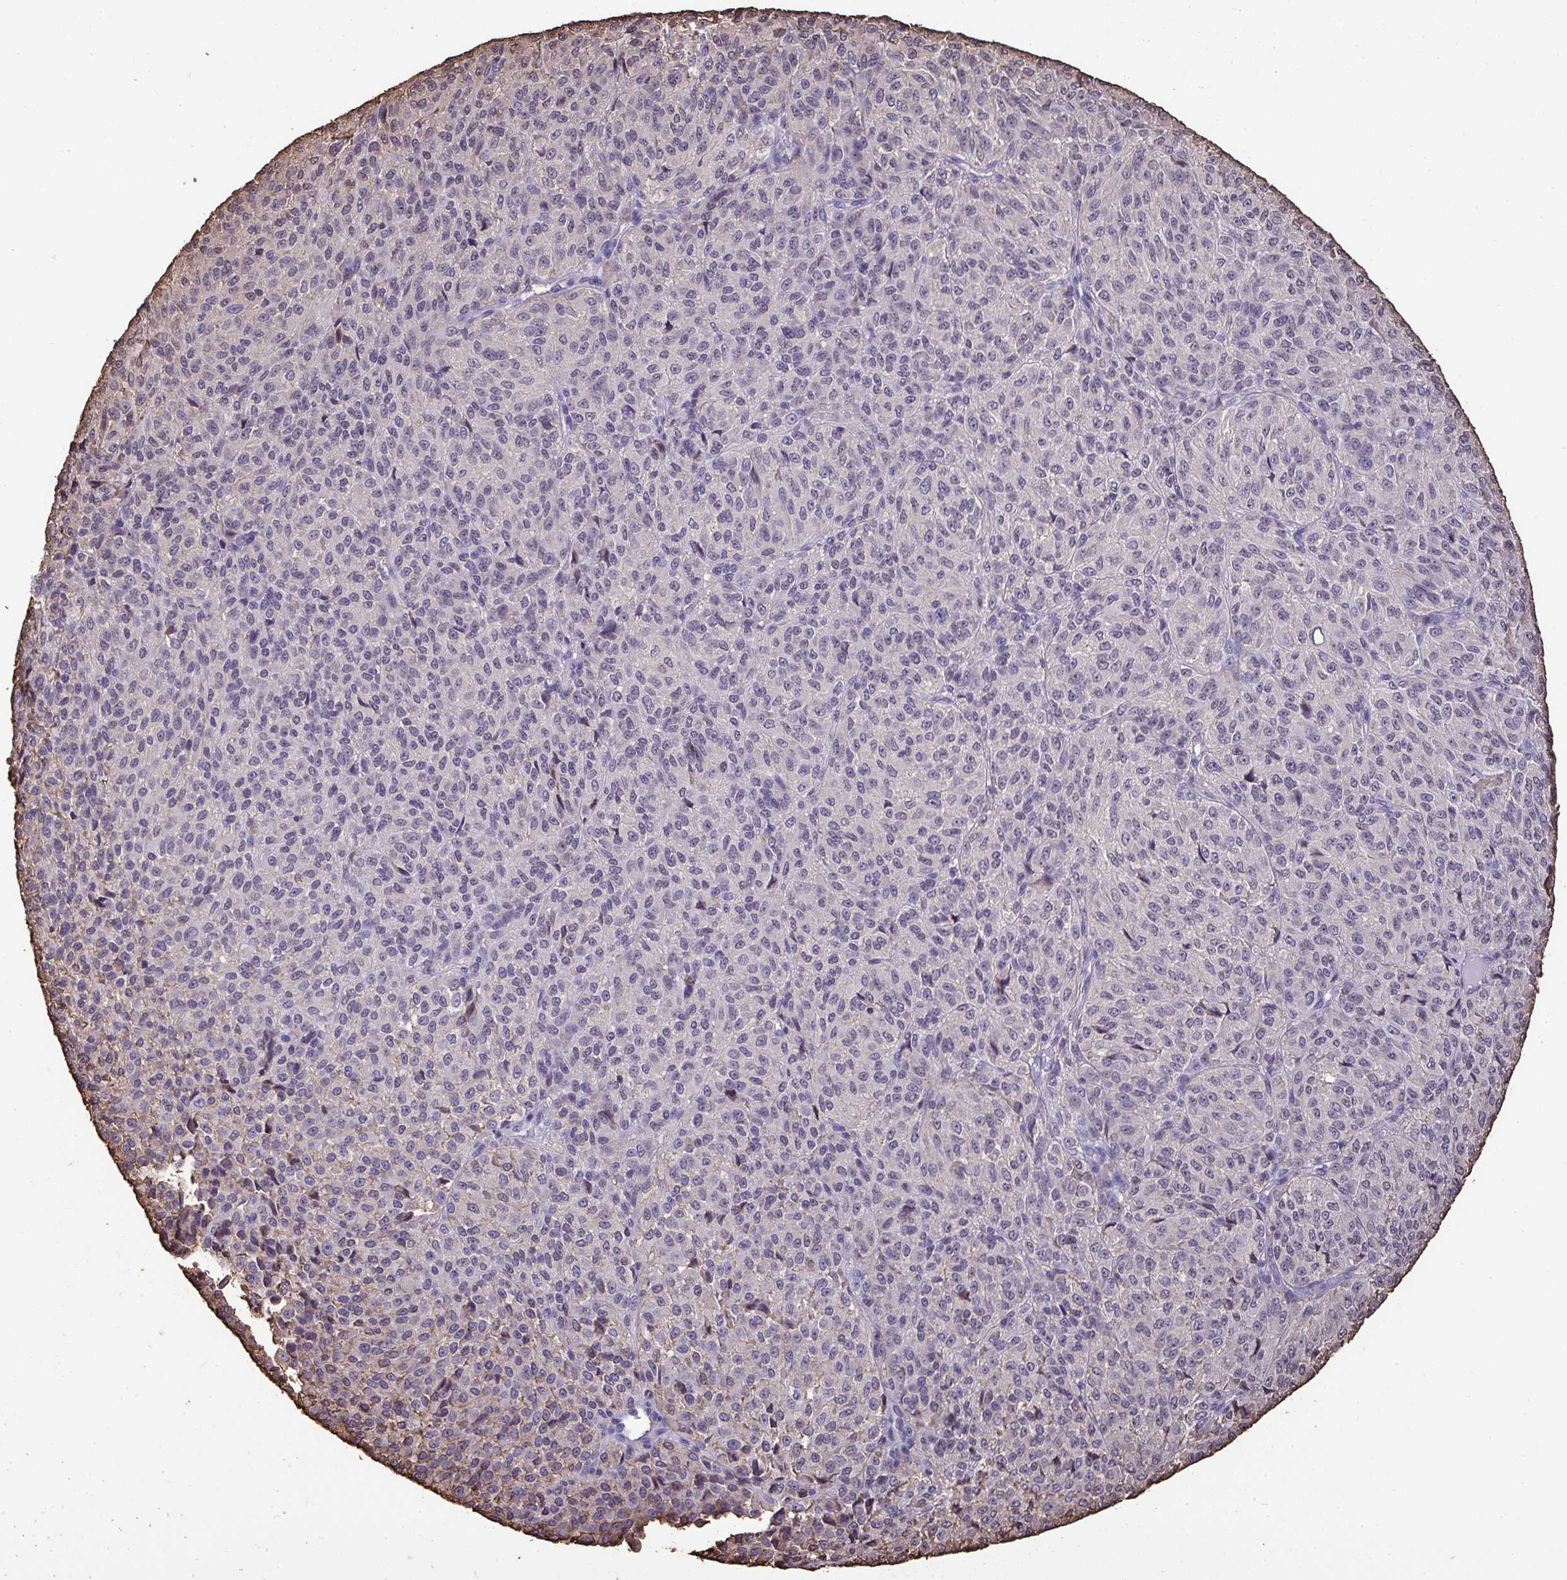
{"staining": {"intensity": "negative", "quantity": "none", "location": "none"}, "tissue": "melanoma", "cell_type": "Tumor cells", "image_type": "cancer", "snomed": [{"axis": "morphology", "description": "Malignant melanoma, Metastatic site"}, {"axis": "topography", "description": "Brain"}], "caption": "Melanoma stained for a protein using immunohistochemistry demonstrates no staining tumor cells.", "gene": "ANXA5", "patient": {"sex": "female", "age": 56}}